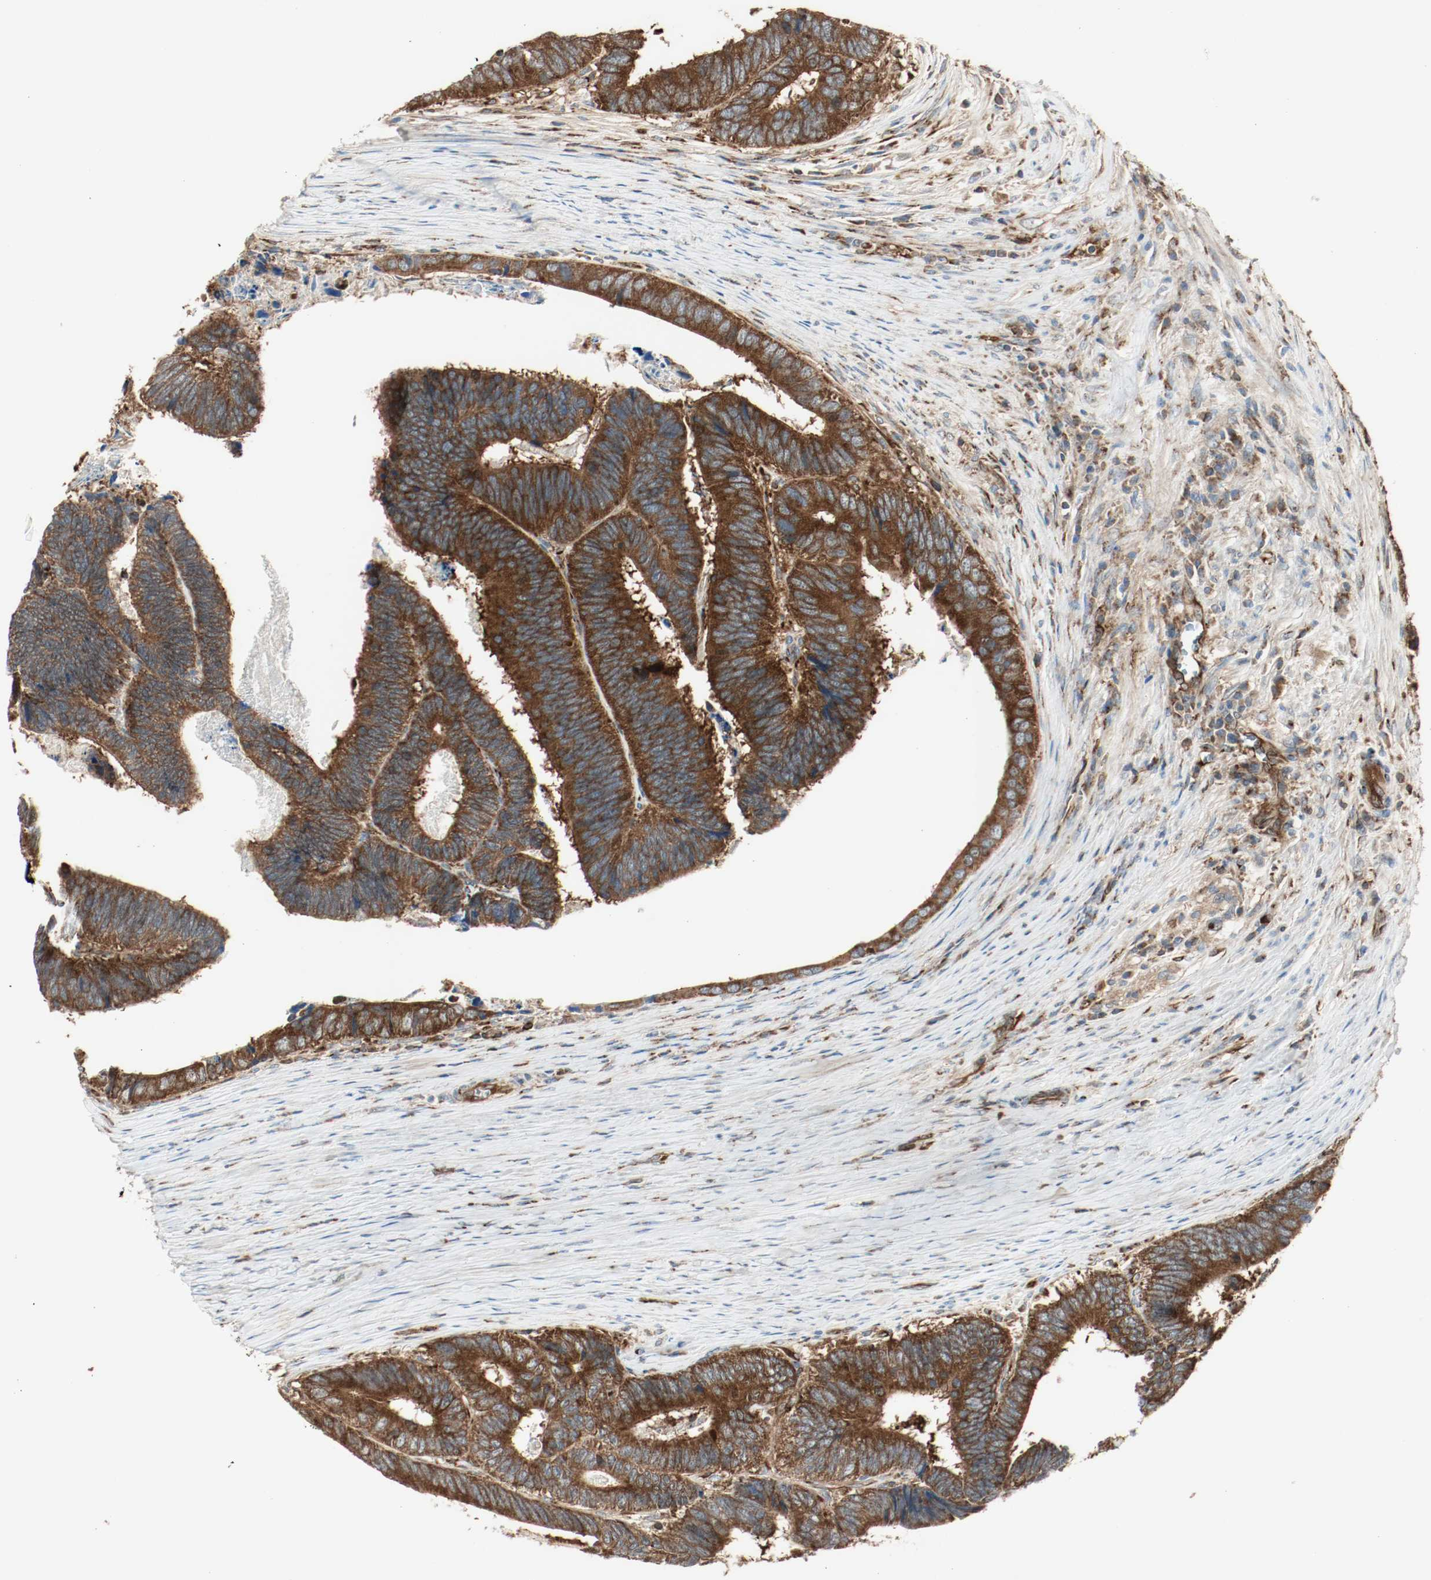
{"staining": {"intensity": "strong", "quantity": ">75%", "location": "cytoplasmic/membranous"}, "tissue": "colorectal cancer", "cell_type": "Tumor cells", "image_type": "cancer", "snomed": [{"axis": "morphology", "description": "Adenocarcinoma, NOS"}, {"axis": "topography", "description": "Colon"}], "caption": "DAB (3,3'-diaminobenzidine) immunohistochemical staining of adenocarcinoma (colorectal) demonstrates strong cytoplasmic/membranous protein positivity in about >75% of tumor cells.", "gene": "PLCG1", "patient": {"sex": "male", "age": 72}}